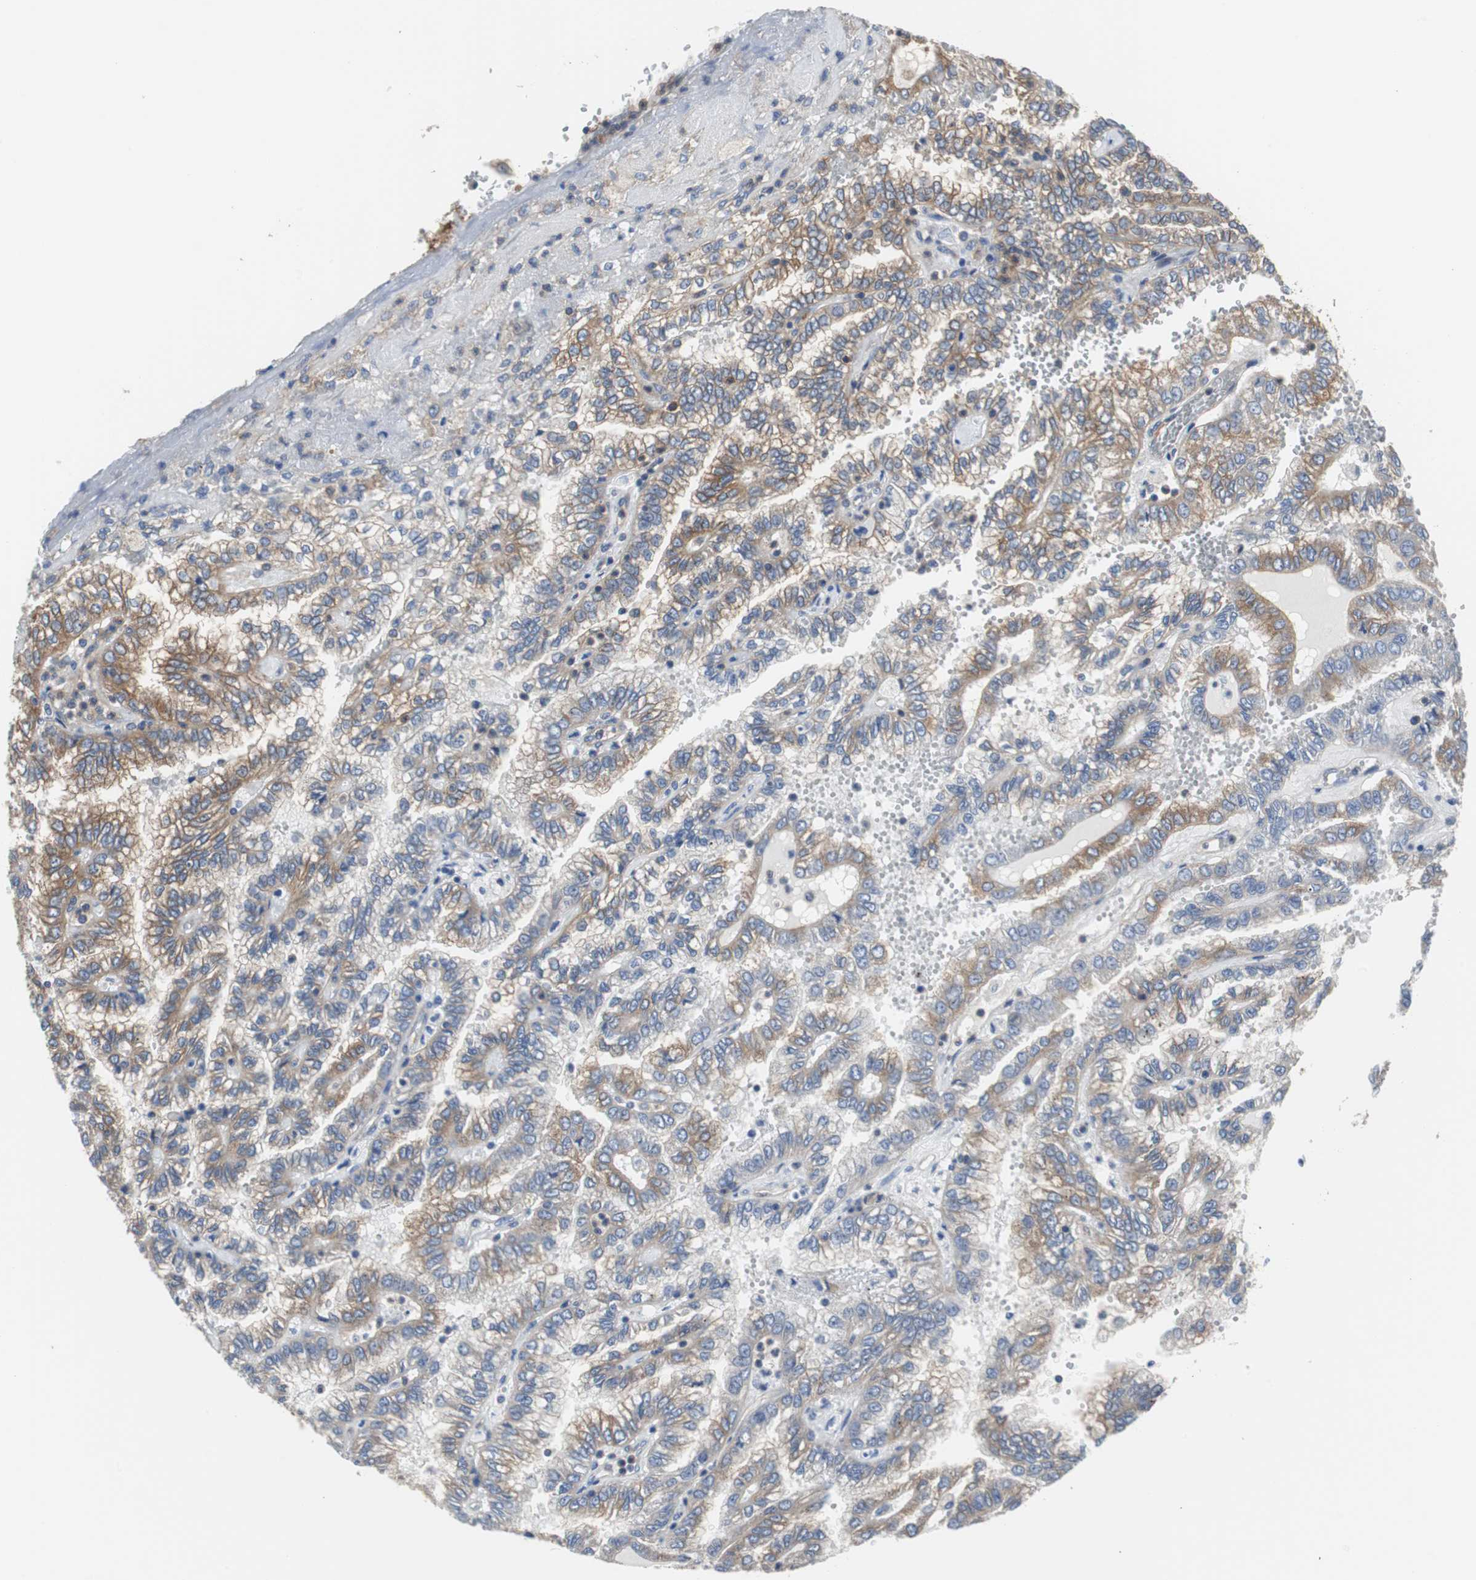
{"staining": {"intensity": "moderate", "quantity": ">75%", "location": "cytoplasmic/membranous"}, "tissue": "renal cancer", "cell_type": "Tumor cells", "image_type": "cancer", "snomed": [{"axis": "morphology", "description": "Inflammation, NOS"}, {"axis": "morphology", "description": "Adenocarcinoma, NOS"}, {"axis": "topography", "description": "Kidney"}], "caption": "This micrograph reveals IHC staining of renal cancer, with medium moderate cytoplasmic/membranous expression in about >75% of tumor cells.", "gene": "BRAF", "patient": {"sex": "male", "age": 68}}